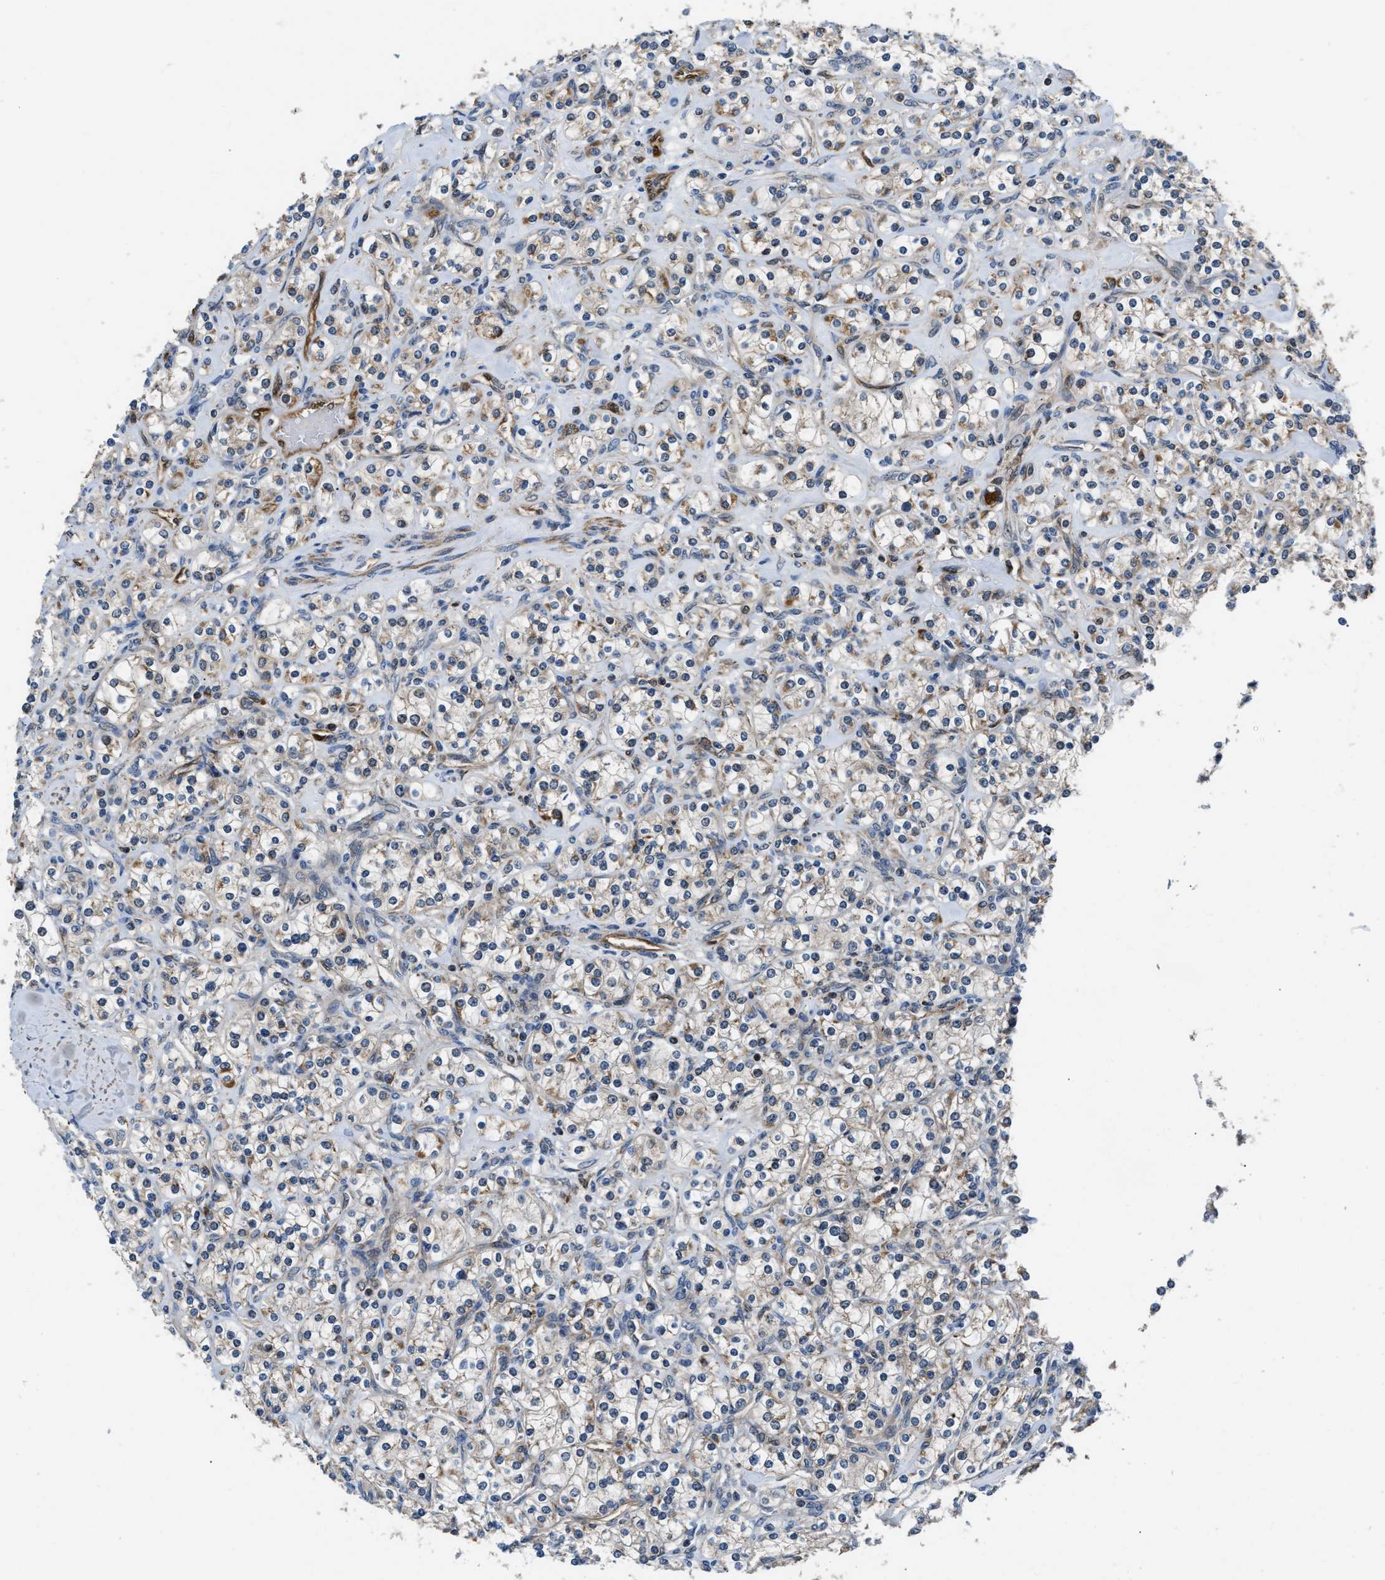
{"staining": {"intensity": "weak", "quantity": ">75%", "location": "cytoplasmic/membranous"}, "tissue": "renal cancer", "cell_type": "Tumor cells", "image_type": "cancer", "snomed": [{"axis": "morphology", "description": "Adenocarcinoma, NOS"}, {"axis": "topography", "description": "Kidney"}], "caption": "Human renal cancer stained for a protein (brown) demonstrates weak cytoplasmic/membranous positive positivity in approximately >75% of tumor cells.", "gene": "PPA1", "patient": {"sex": "male", "age": 77}}